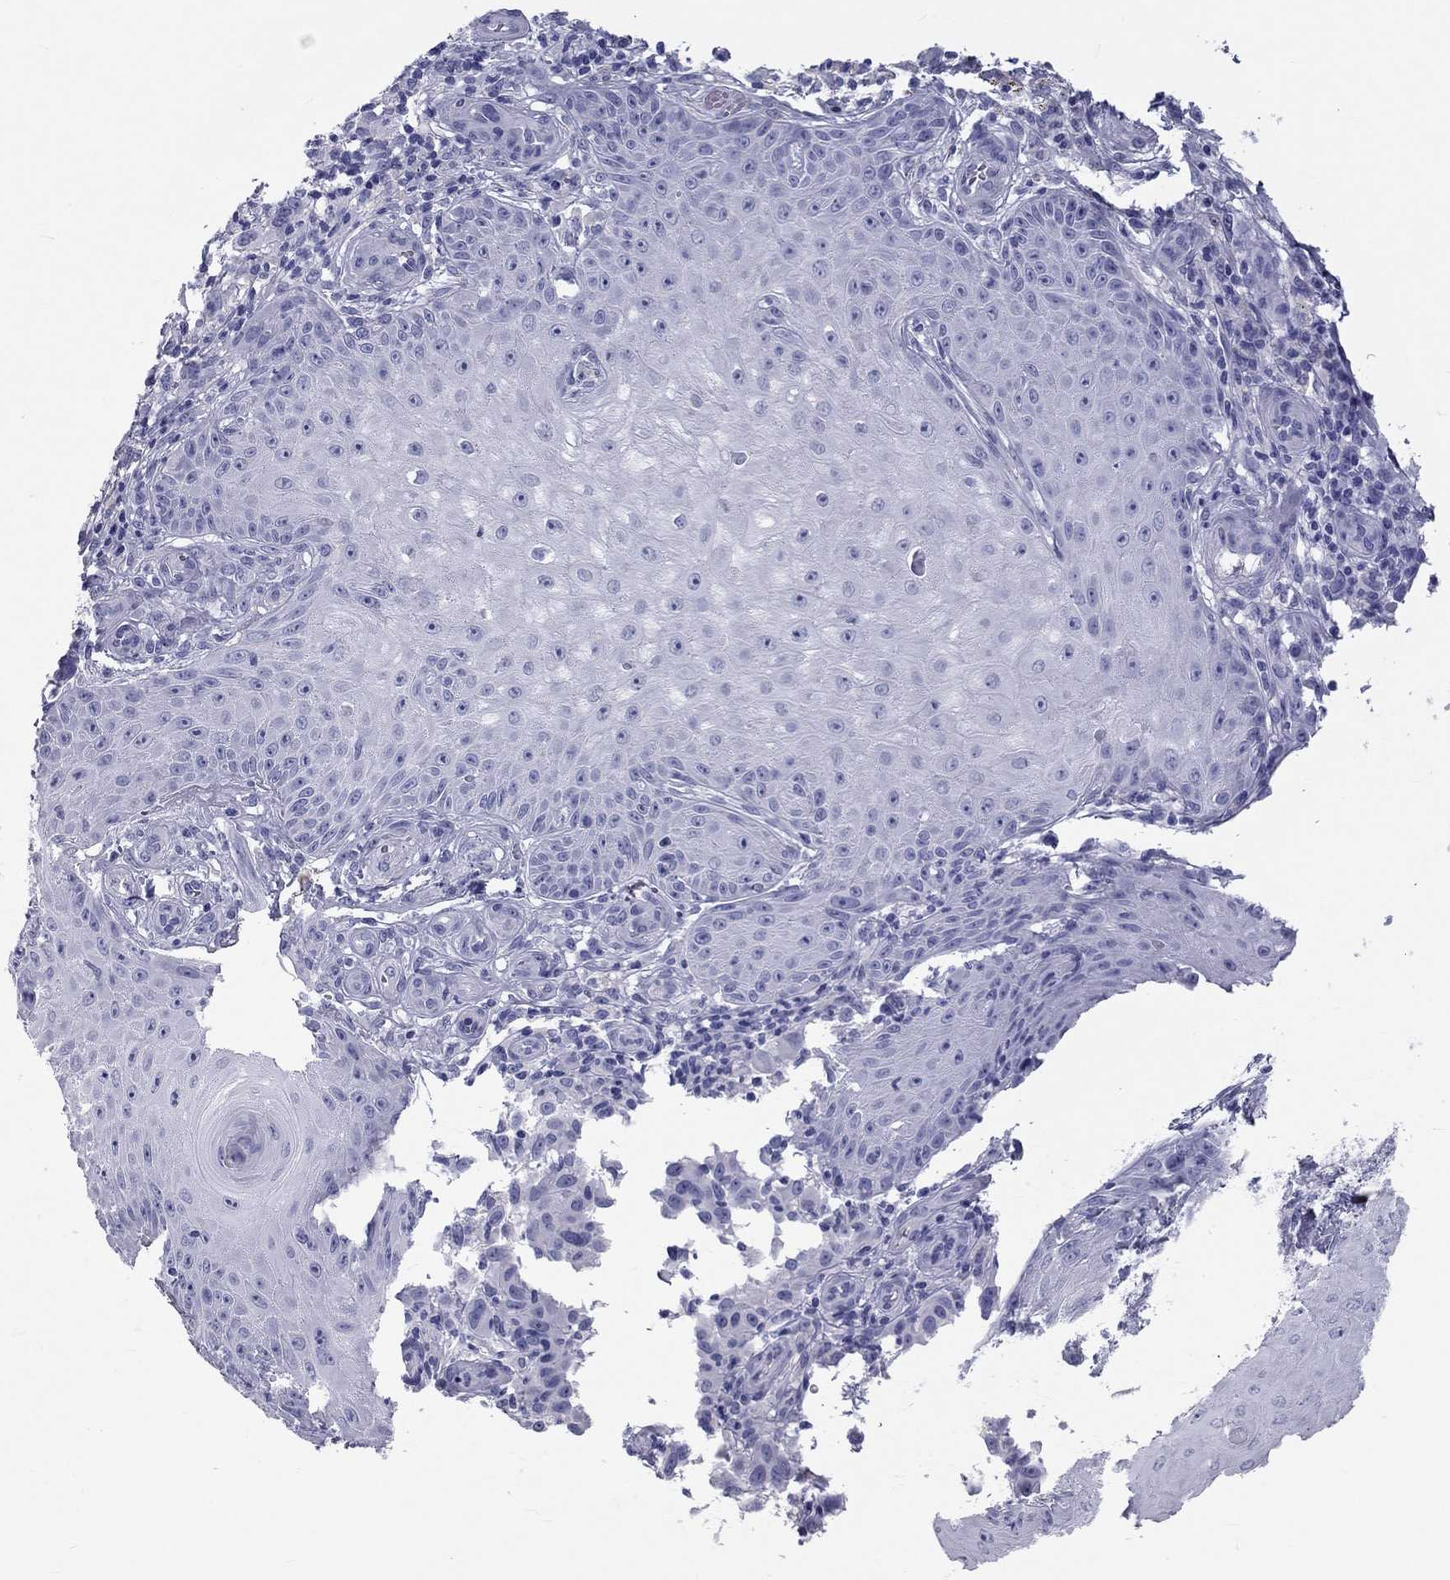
{"staining": {"intensity": "negative", "quantity": "none", "location": "none"}, "tissue": "melanoma", "cell_type": "Tumor cells", "image_type": "cancer", "snomed": [{"axis": "morphology", "description": "Malignant melanoma, NOS"}, {"axis": "topography", "description": "Skin"}], "caption": "The immunohistochemistry histopathology image has no significant expression in tumor cells of malignant melanoma tissue. (DAB immunohistochemistry (IHC) with hematoxylin counter stain).", "gene": "DNALI1", "patient": {"sex": "female", "age": 53}}